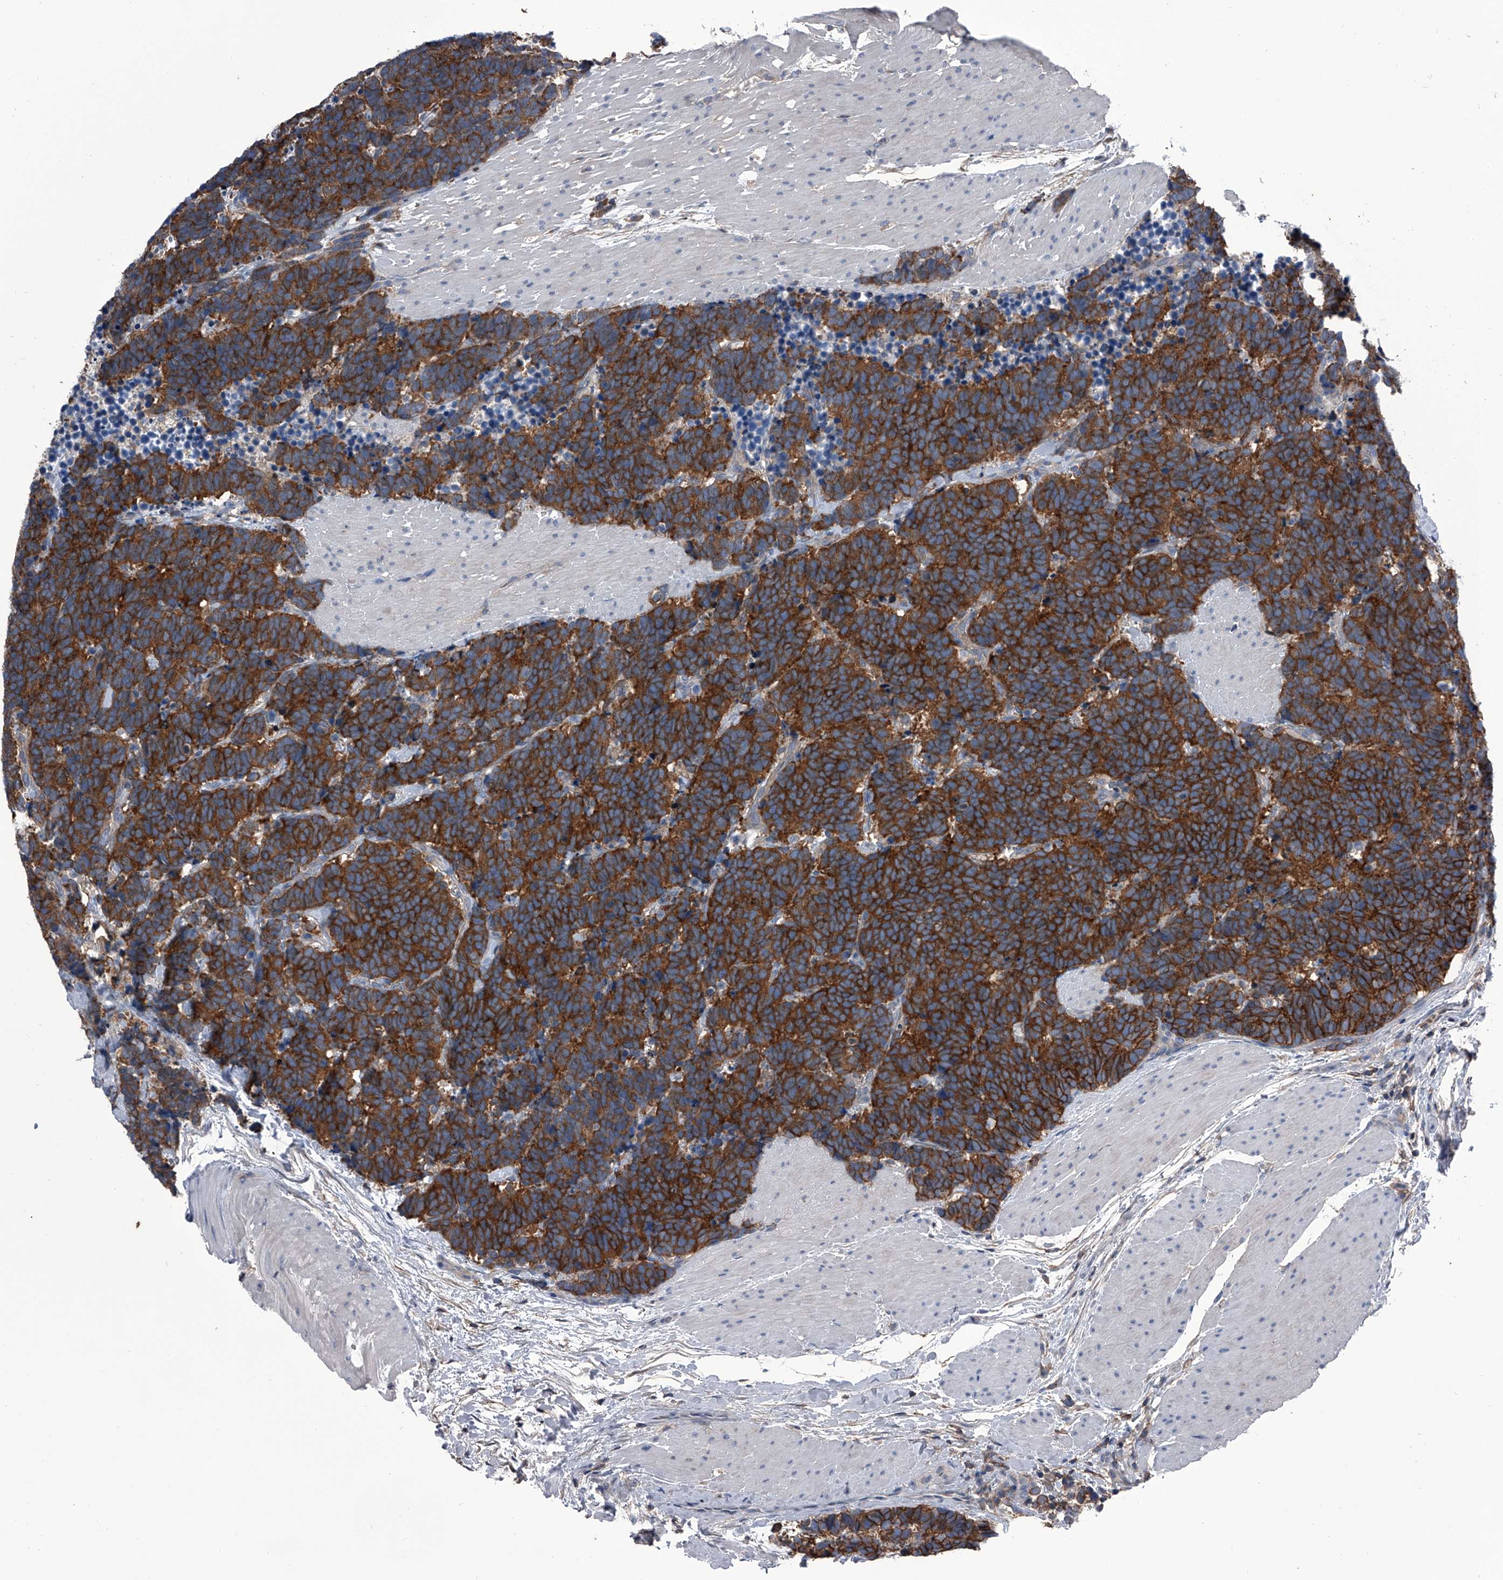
{"staining": {"intensity": "strong", "quantity": ">75%", "location": "cytoplasmic/membranous"}, "tissue": "carcinoid", "cell_type": "Tumor cells", "image_type": "cancer", "snomed": [{"axis": "morphology", "description": "Carcinoma, NOS"}, {"axis": "morphology", "description": "Carcinoid, malignant, NOS"}, {"axis": "topography", "description": "Urinary bladder"}], "caption": "Immunohistochemical staining of human carcinoid displays high levels of strong cytoplasmic/membranous positivity in about >75% of tumor cells. (DAB (3,3'-diaminobenzidine) IHC with brightfield microscopy, high magnification).", "gene": "PIP5K1A", "patient": {"sex": "male", "age": 57}}